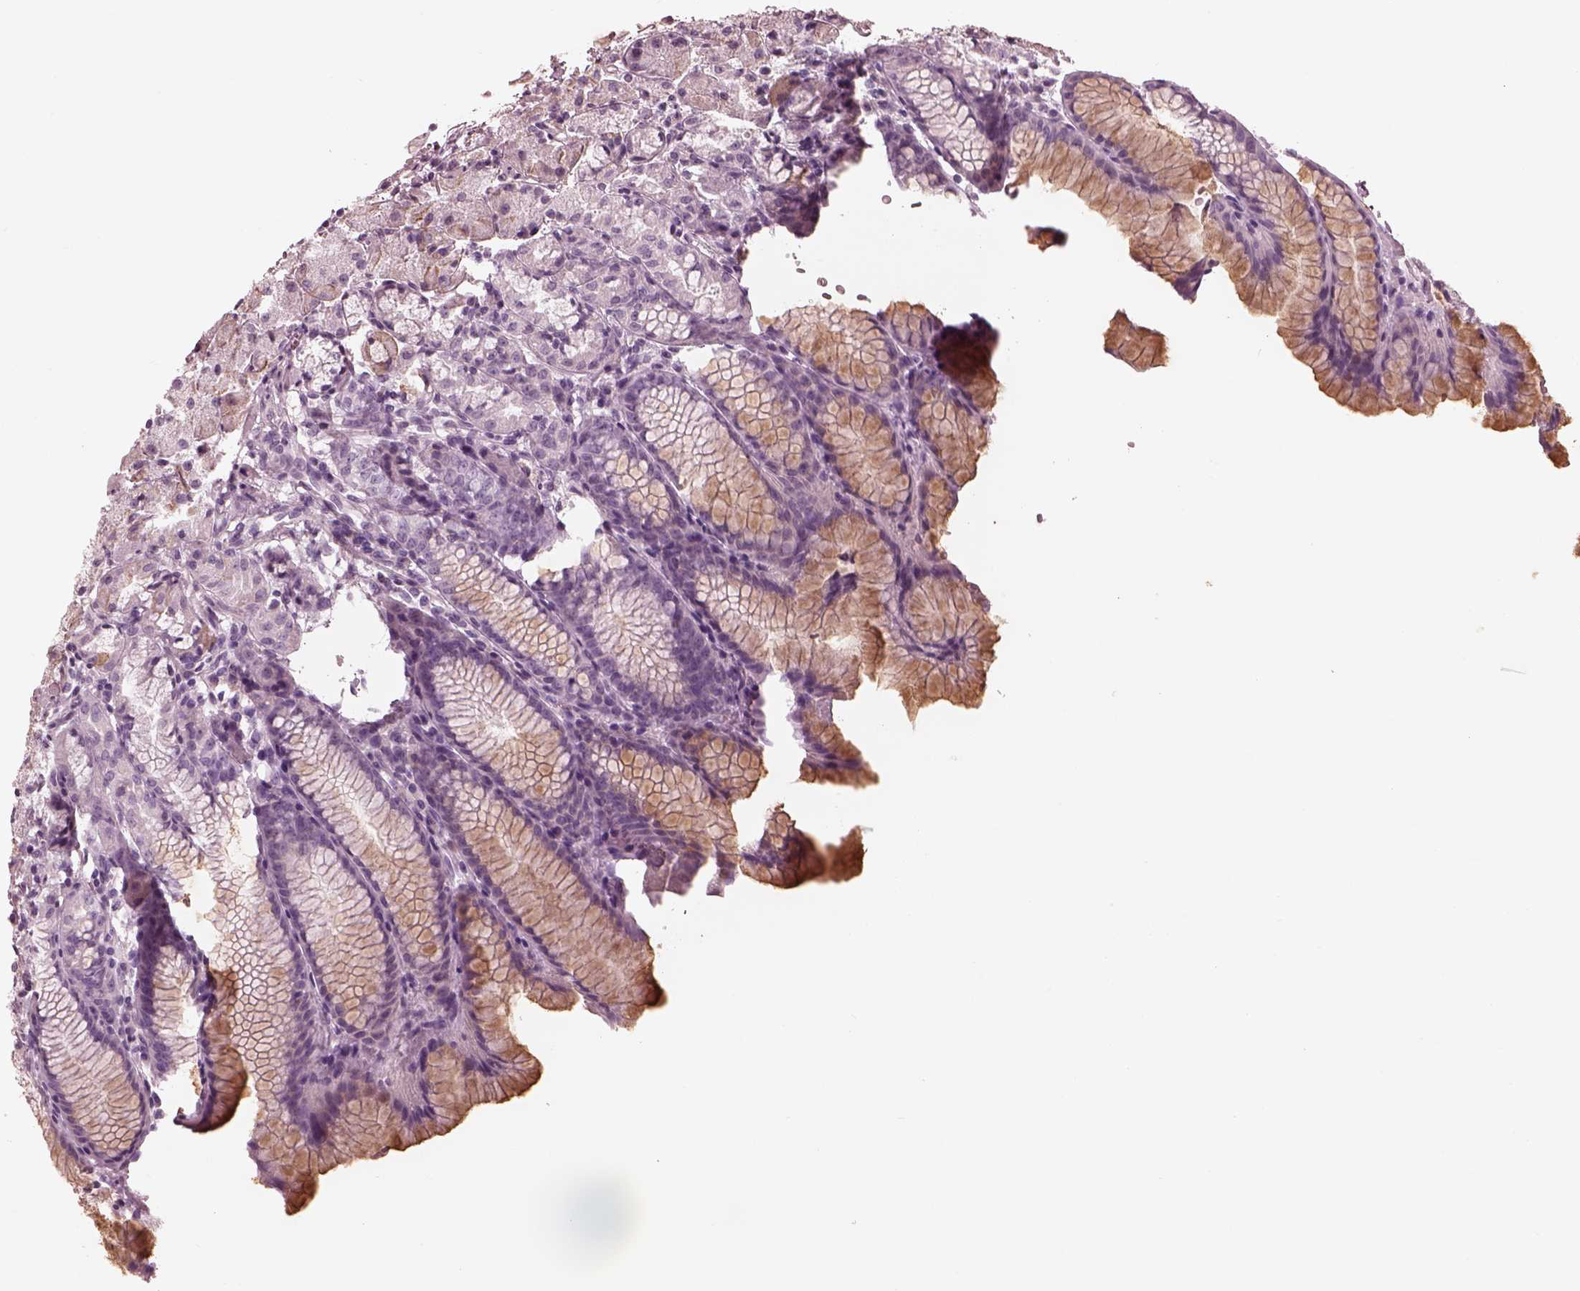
{"staining": {"intensity": "weak", "quantity": "25%-75%", "location": "cytoplasmic/membranous"}, "tissue": "stomach", "cell_type": "Glandular cells", "image_type": "normal", "snomed": [{"axis": "morphology", "description": "Normal tissue, NOS"}, {"axis": "topography", "description": "Stomach, upper"}], "caption": "High-power microscopy captured an IHC micrograph of normal stomach, revealing weak cytoplasmic/membranous staining in approximately 25%-75% of glandular cells. Using DAB (3,3'-diaminobenzidine) (brown) and hematoxylin (blue) stains, captured at high magnification using brightfield microscopy.", "gene": "CADM2", "patient": {"sex": "male", "age": 47}}